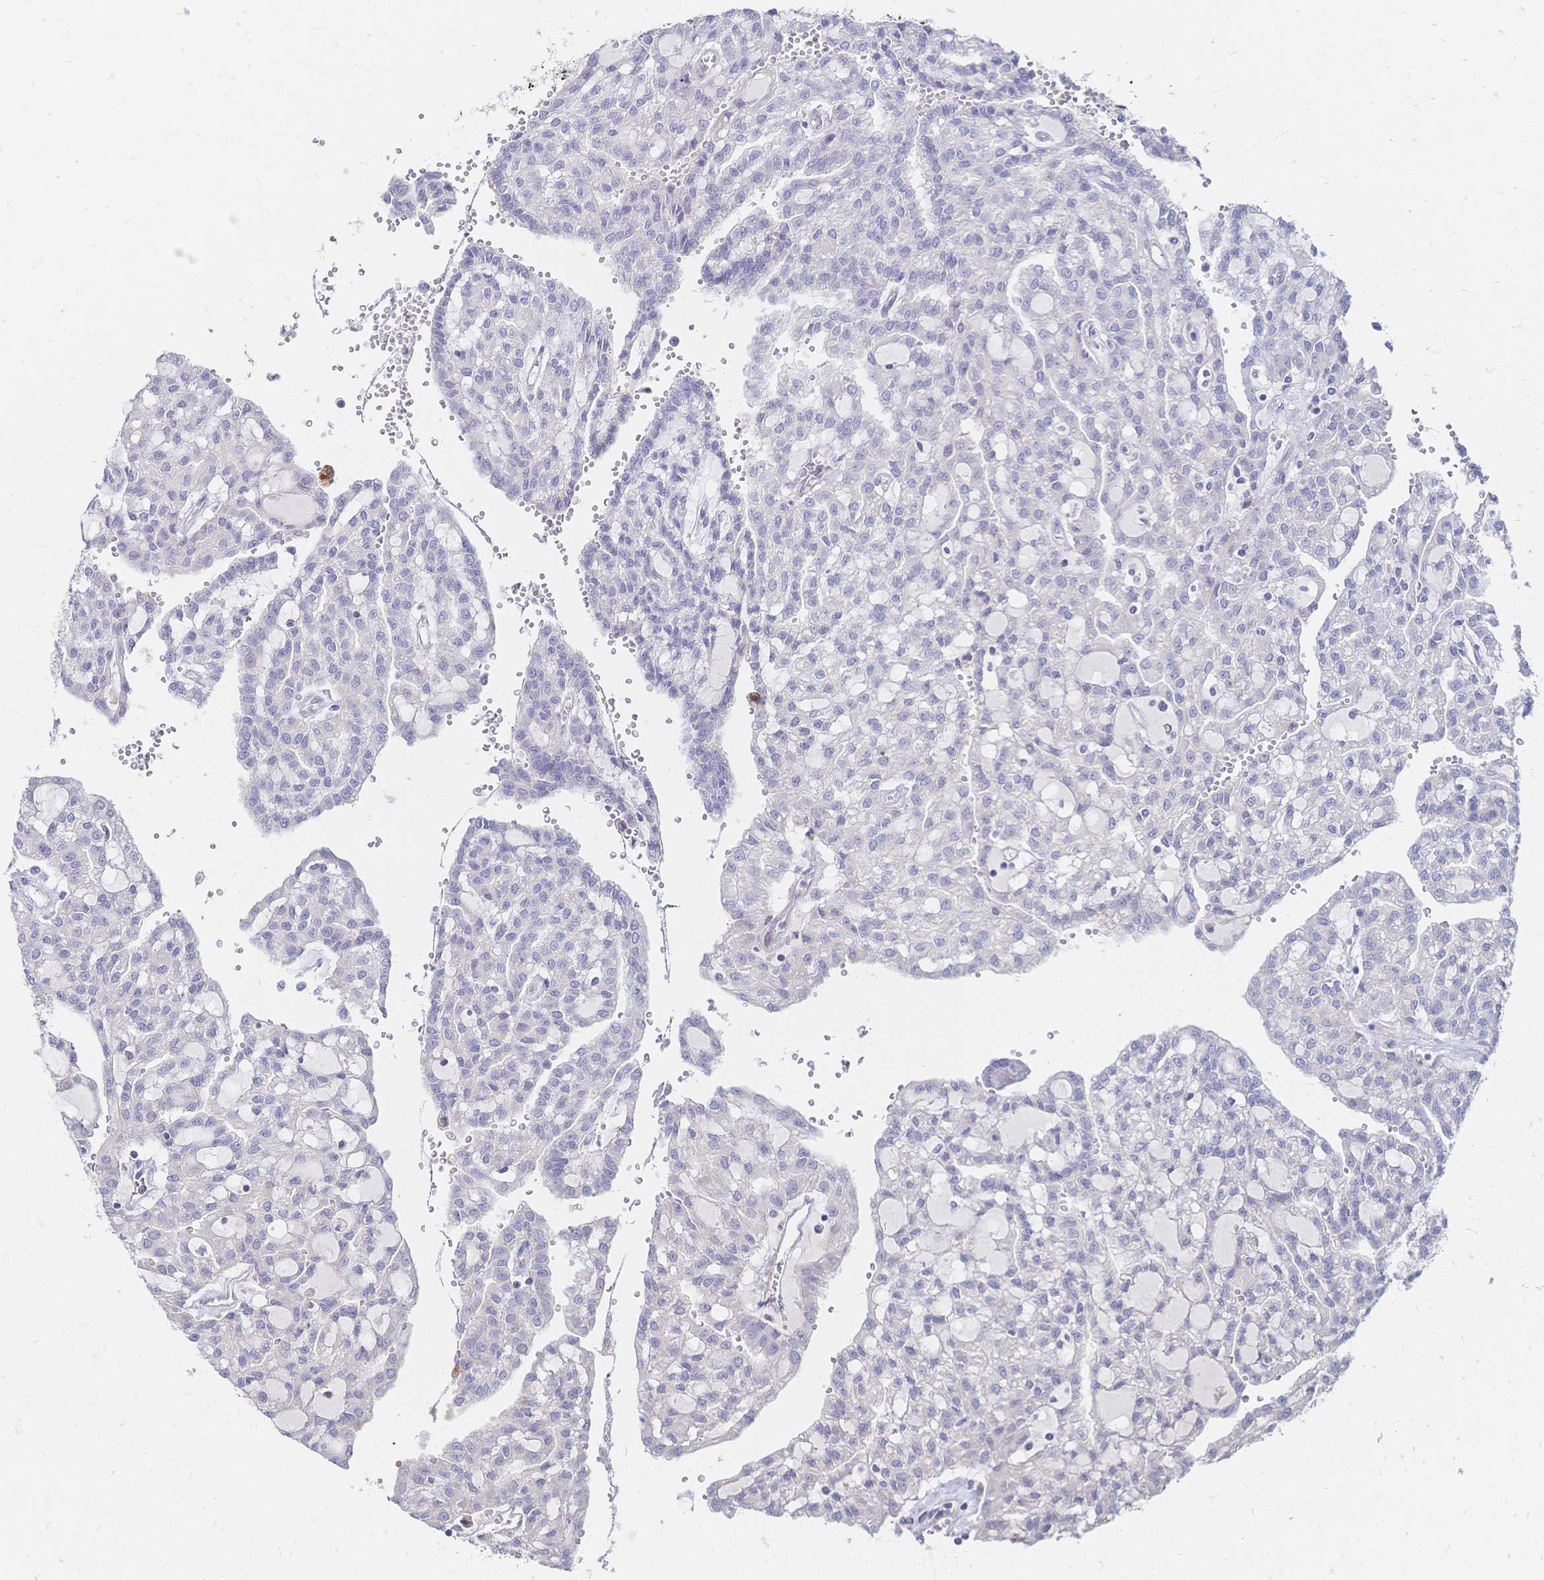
{"staining": {"intensity": "negative", "quantity": "none", "location": "none"}, "tissue": "renal cancer", "cell_type": "Tumor cells", "image_type": "cancer", "snomed": [{"axis": "morphology", "description": "Adenocarcinoma, NOS"}, {"axis": "topography", "description": "Kidney"}], "caption": "Renal adenocarcinoma stained for a protein using immunohistochemistry displays no positivity tumor cells.", "gene": "VWC2L", "patient": {"sex": "male", "age": 63}}